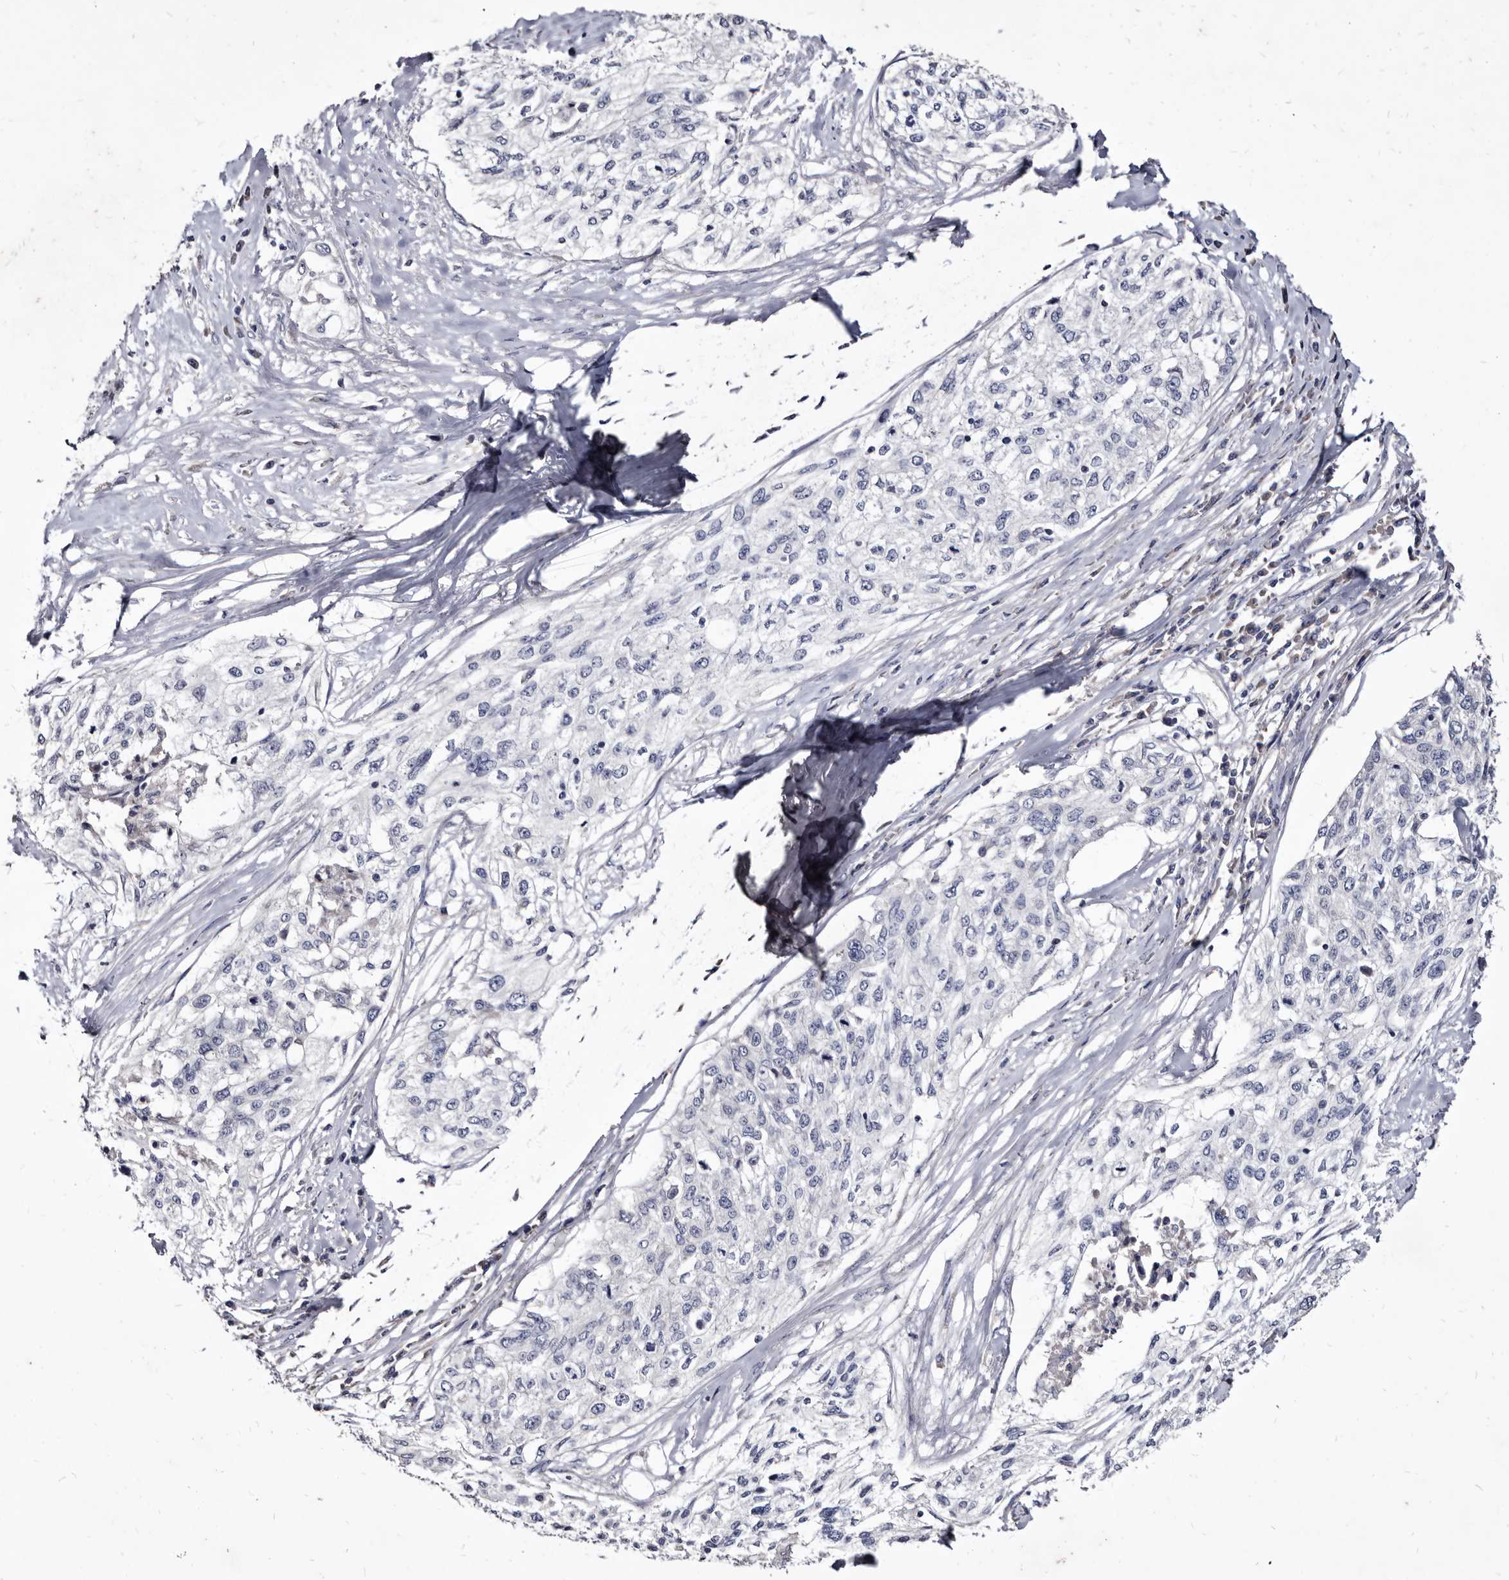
{"staining": {"intensity": "negative", "quantity": "none", "location": "none"}, "tissue": "cervical cancer", "cell_type": "Tumor cells", "image_type": "cancer", "snomed": [{"axis": "morphology", "description": "Squamous cell carcinoma, NOS"}, {"axis": "topography", "description": "Cervix"}], "caption": "Immunohistochemical staining of human cervical cancer (squamous cell carcinoma) shows no significant positivity in tumor cells.", "gene": "SLC39A2", "patient": {"sex": "female", "age": 57}}